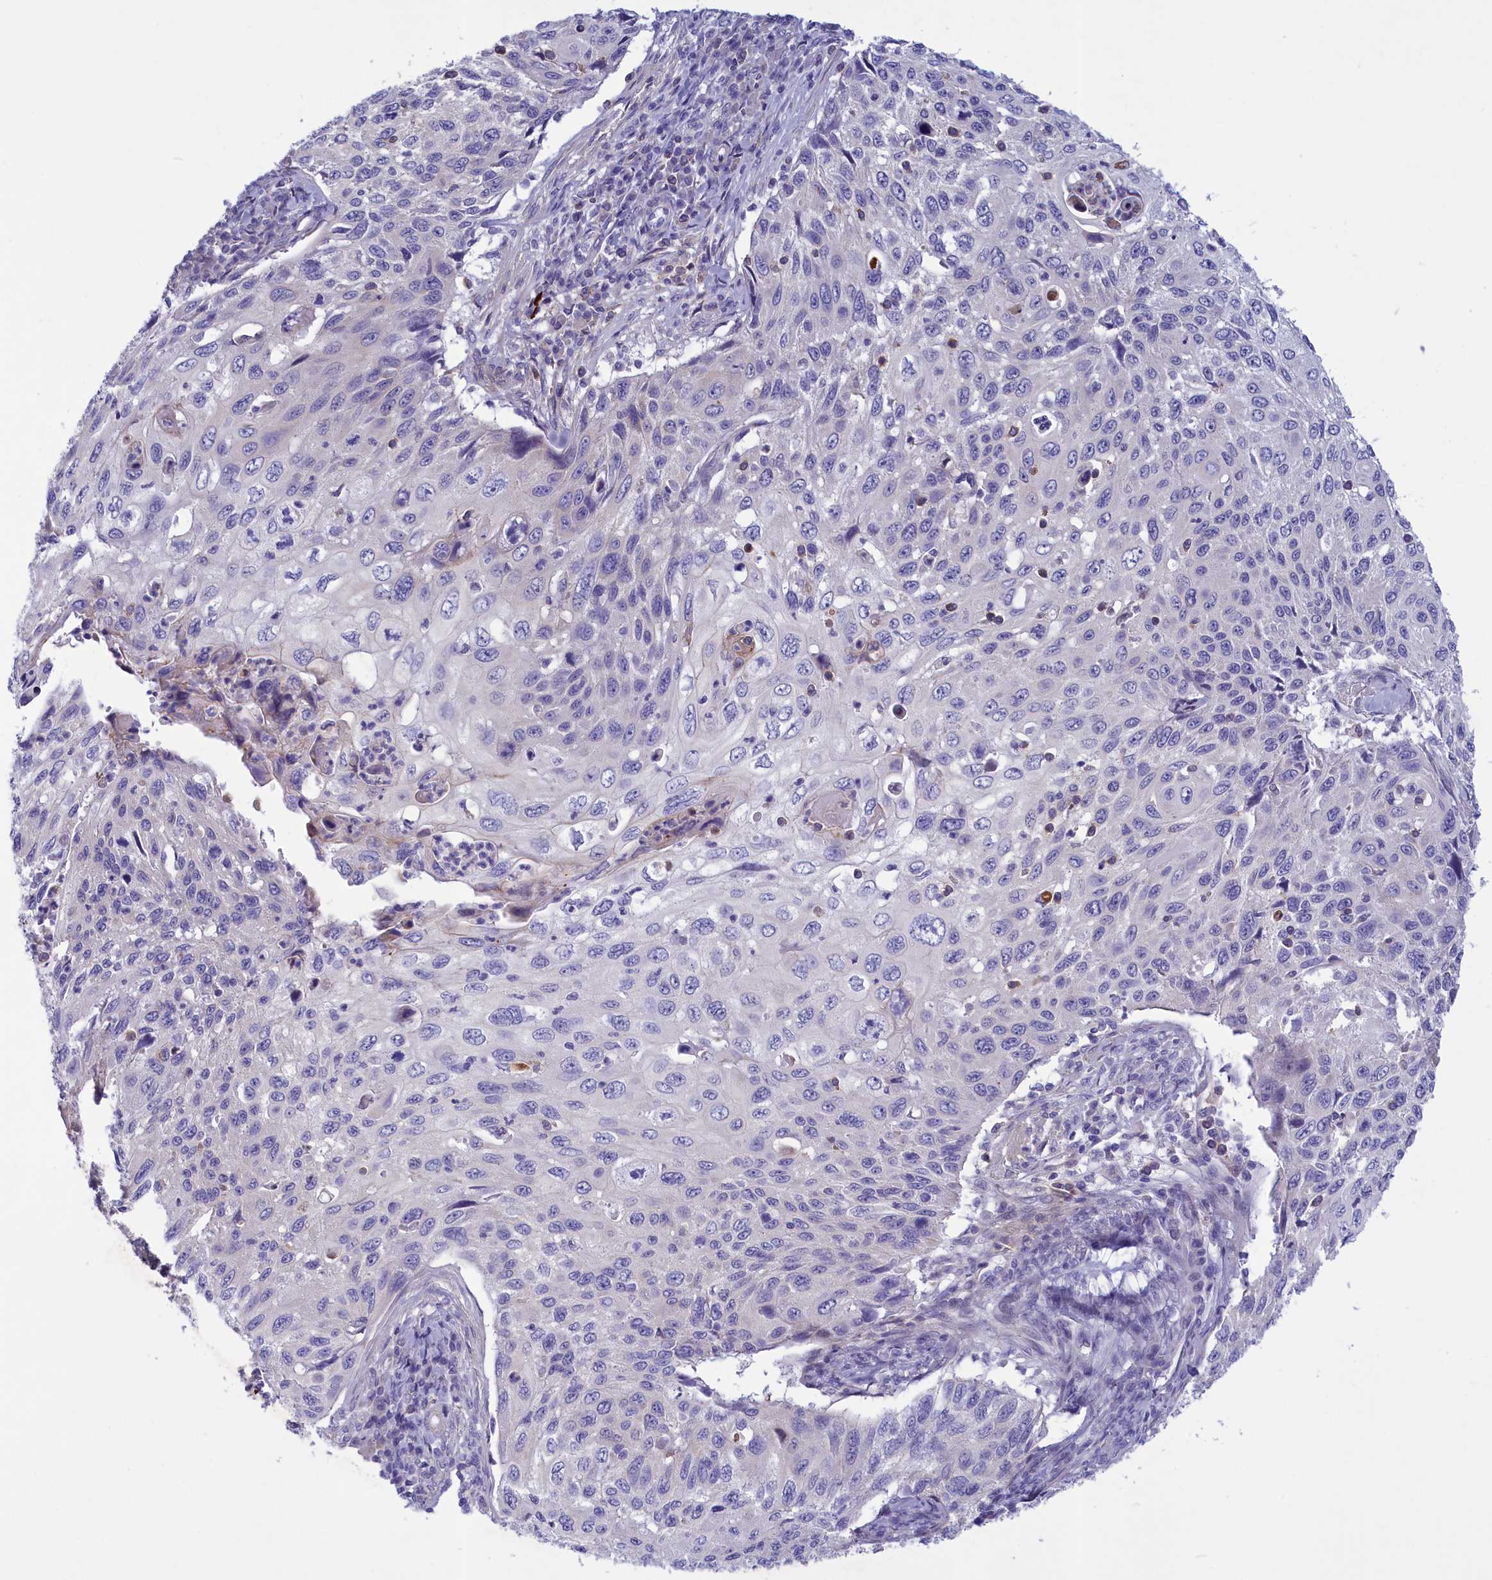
{"staining": {"intensity": "negative", "quantity": "none", "location": "none"}, "tissue": "cervical cancer", "cell_type": "Tumor cells", "image_type": "cancer", "snomed": [{"axis": "morphology", "description": "Squamous cell carcinoma, NOS"}, {"axis": "topography", "description": "Cervix"}], "caption": "Tumor cells are negative for protein expression in human squamous cell carcinoma (cervical). (DAB immunohistochemistry (IHC) with hematoxylin counter stain).", "gene": "CORO2A", "patient": {"sex": "female", "age": 70}}